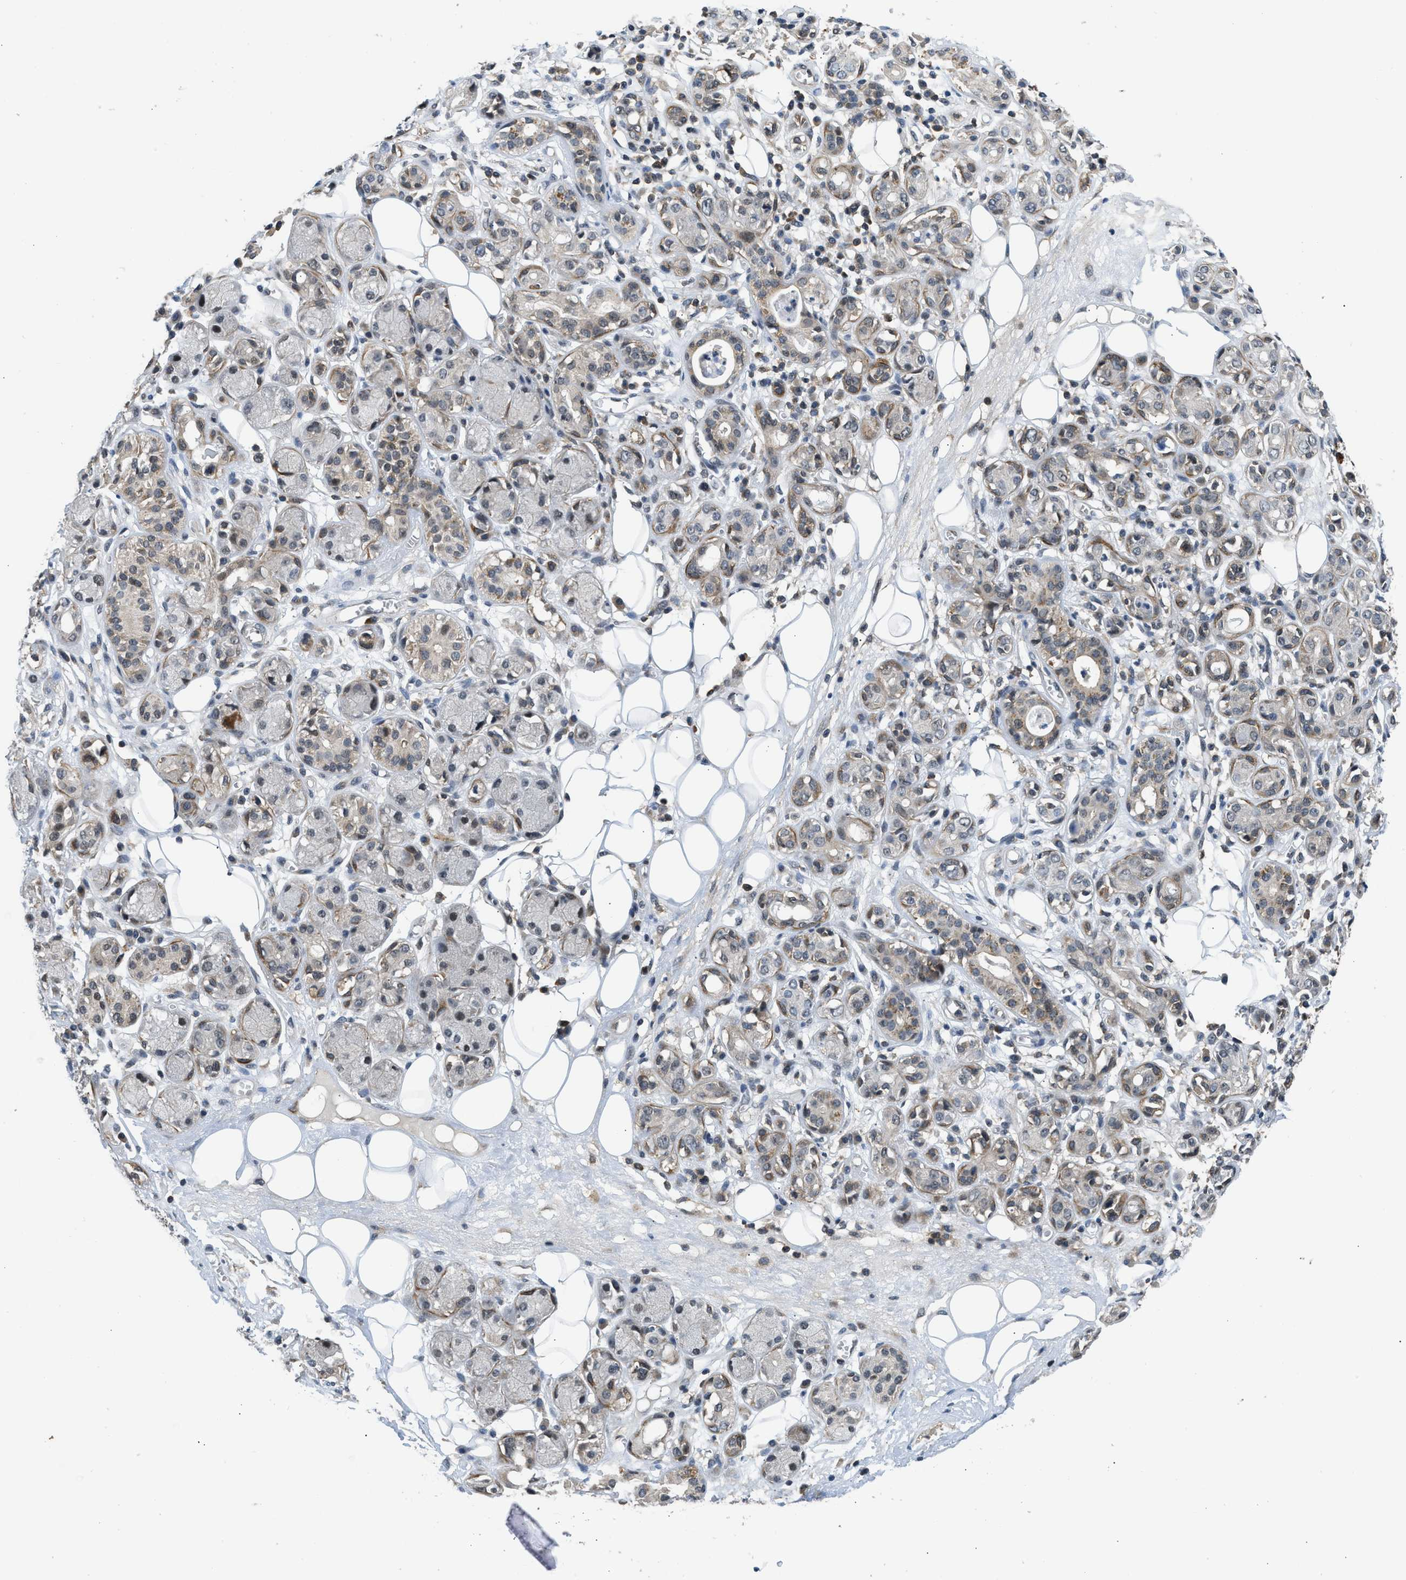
{"staining": {"intensity": "moderate", "quantity": "25%-75%", "location": "nuclear"}, "tissue": "adipose tissue", "cell_type": "Adipocytes", "image_type": "normal", "snomed": [{"axis": "morphology", "description": "Normal tissue, NOS"}, {"axis": "morphology", "description": "Inflammation, NOS"}, {"axis": "topography", "description": "Salivary gland"}, {"axis": "topography", "description": "Peripheral nerve tissue"}], "caption": "High-magnification brightfield microscopy of unremarkable adipose tissue stained with DAB (3,3'-diaminobenzidine) (brown) and counterstained with hematoxylin (blue). adipocytes exhibit moderate nuclear staining is present in about25%-75% of cells. The staining was performed using DAB to visualize the protein expression in brown, while the nuclei were stained in blue with hematoxylin (Magnification: 20x).", "gene": "MTMR1", "patient": {"sex": "female", "age": 75}}